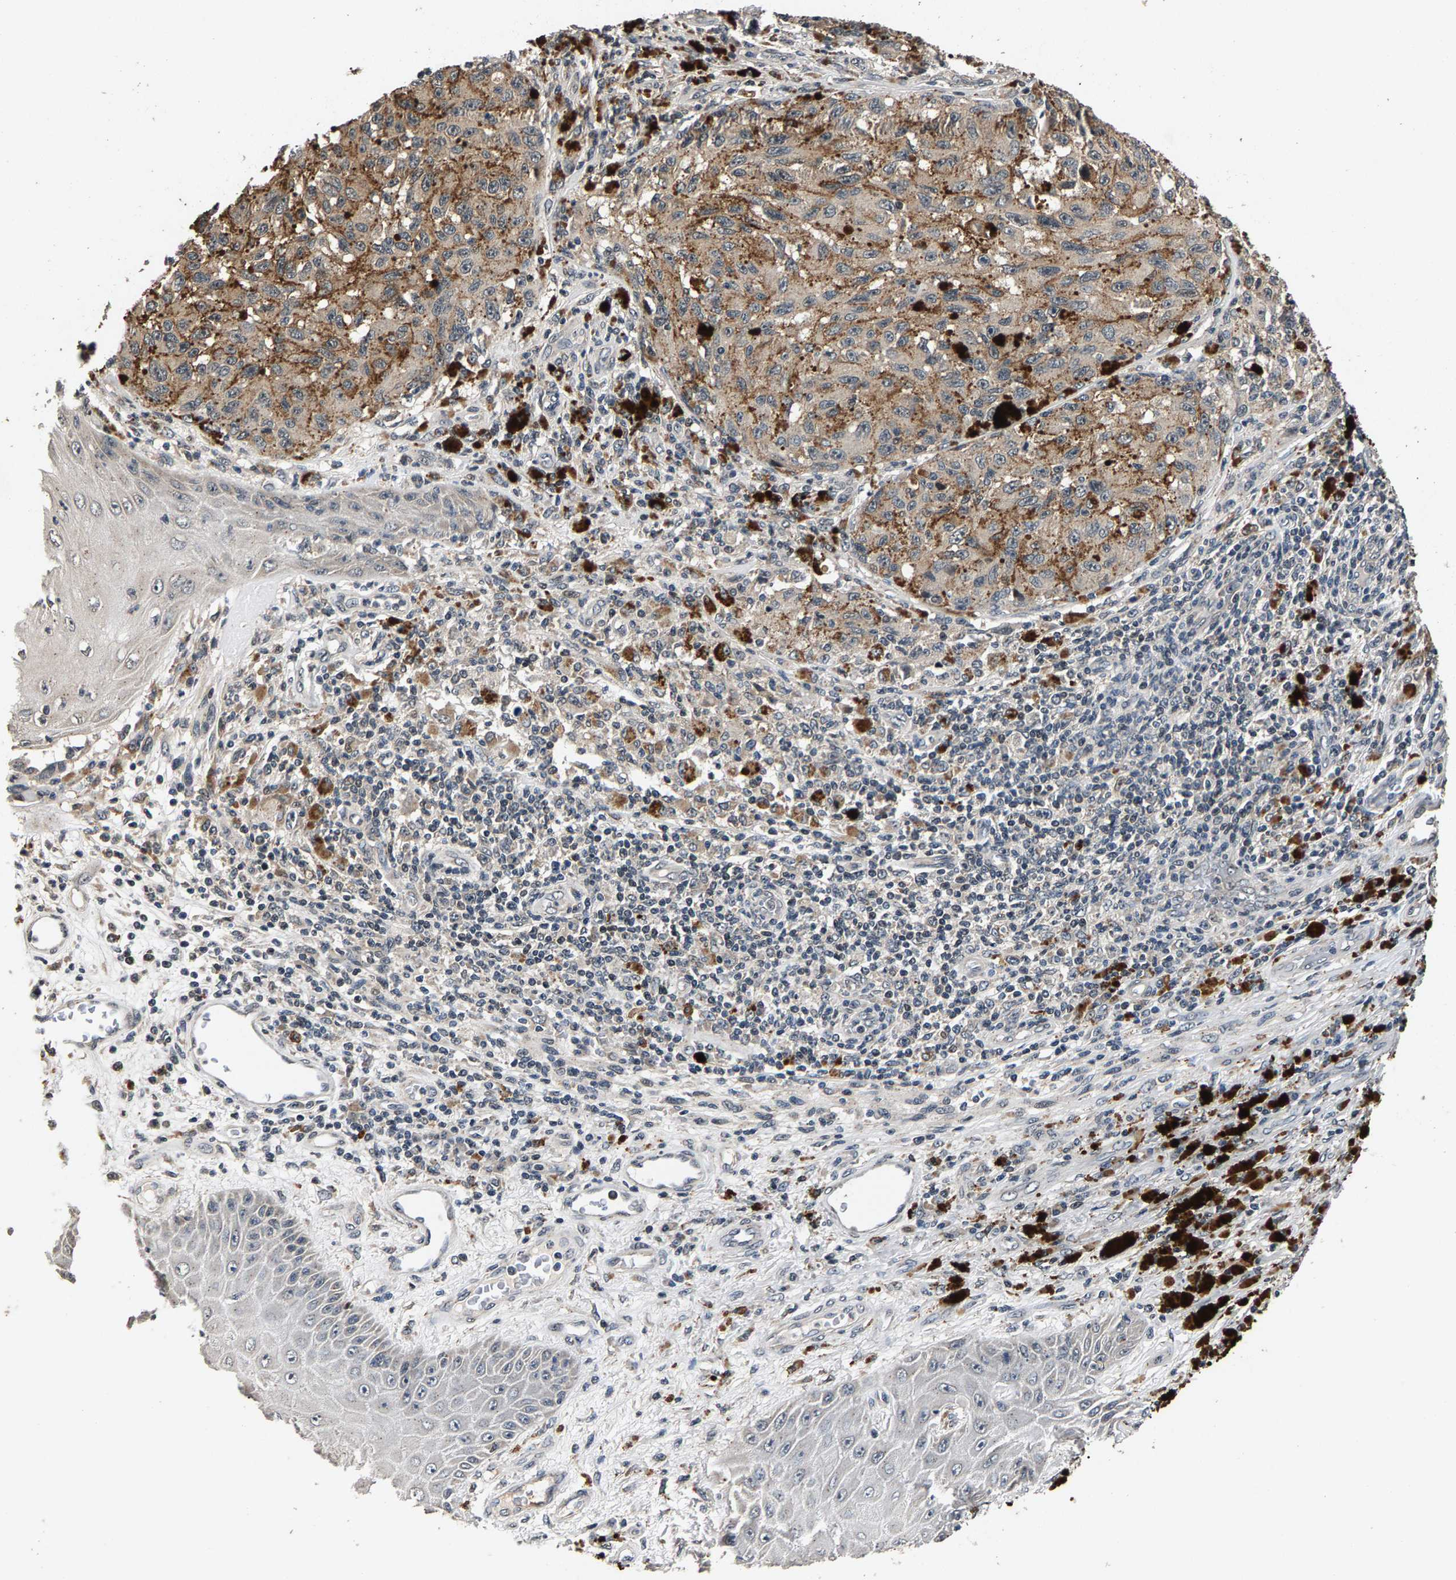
{"staining": {"intensity": "moderate", "quantity": ">75%", "location": "cytoplasmic/membranous"}, "tissue": "melanoma", "cell_type": "Tumor cells", "image_type": "cancer", "snomed": [{"axis": "morphology", "description": "Malignant melanoma, NOS"}, {"axis": "topography", "description": "Skin"}], "caption": "Human melanoma stained with a brown dye reveals moderate cytoplasmic/membranous positive positivity in approximately >75% of tumor cells.", "gene": "RBM33", "patient": {"sex": "female", "age": 73}}